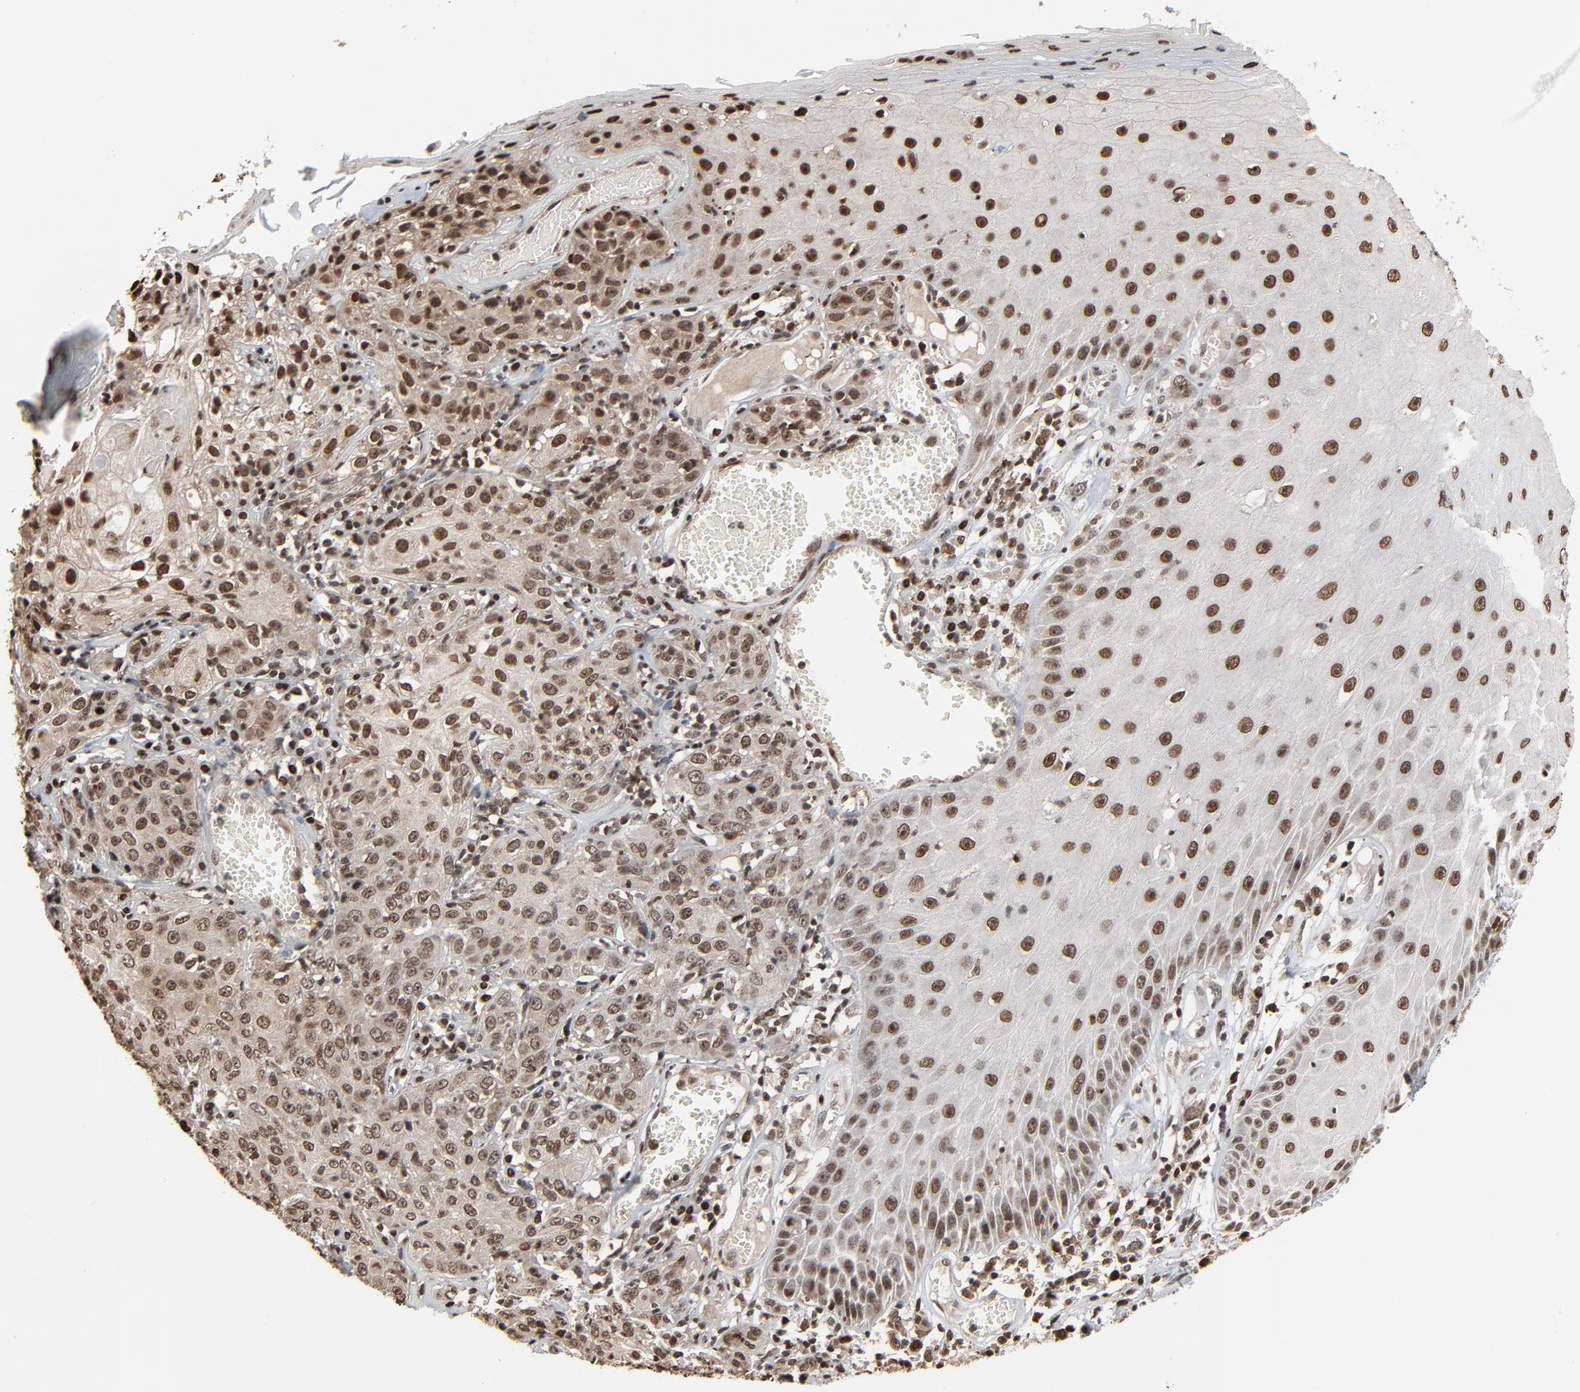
{"staining": {"intensity": "moderate", "quantity": ">75%", "location": "nuclear"}, "tissue": "skin cancer", "cell_type": "Tumor cells", "image_type": "cancer", "snomed": [{"axis": "morphology", "description": "Squamous cell carcinoma, NOS"}, {"axis": "topography", "description": "Skin"}], "caption": "Squamous cell carcinoma (skin) stained with DAB (3,3'-diaminobenzidine) IHC reveals medium levels of moderate nuclear expression in about >75% of tumor cells. The protein of interest is stained brown, and the nuclei are stained in blue (DAB IHC with brightfield microscopy, high magnification).", "gene": "RPS6KA3", "patient": {"sex": "male", "age": 65}}